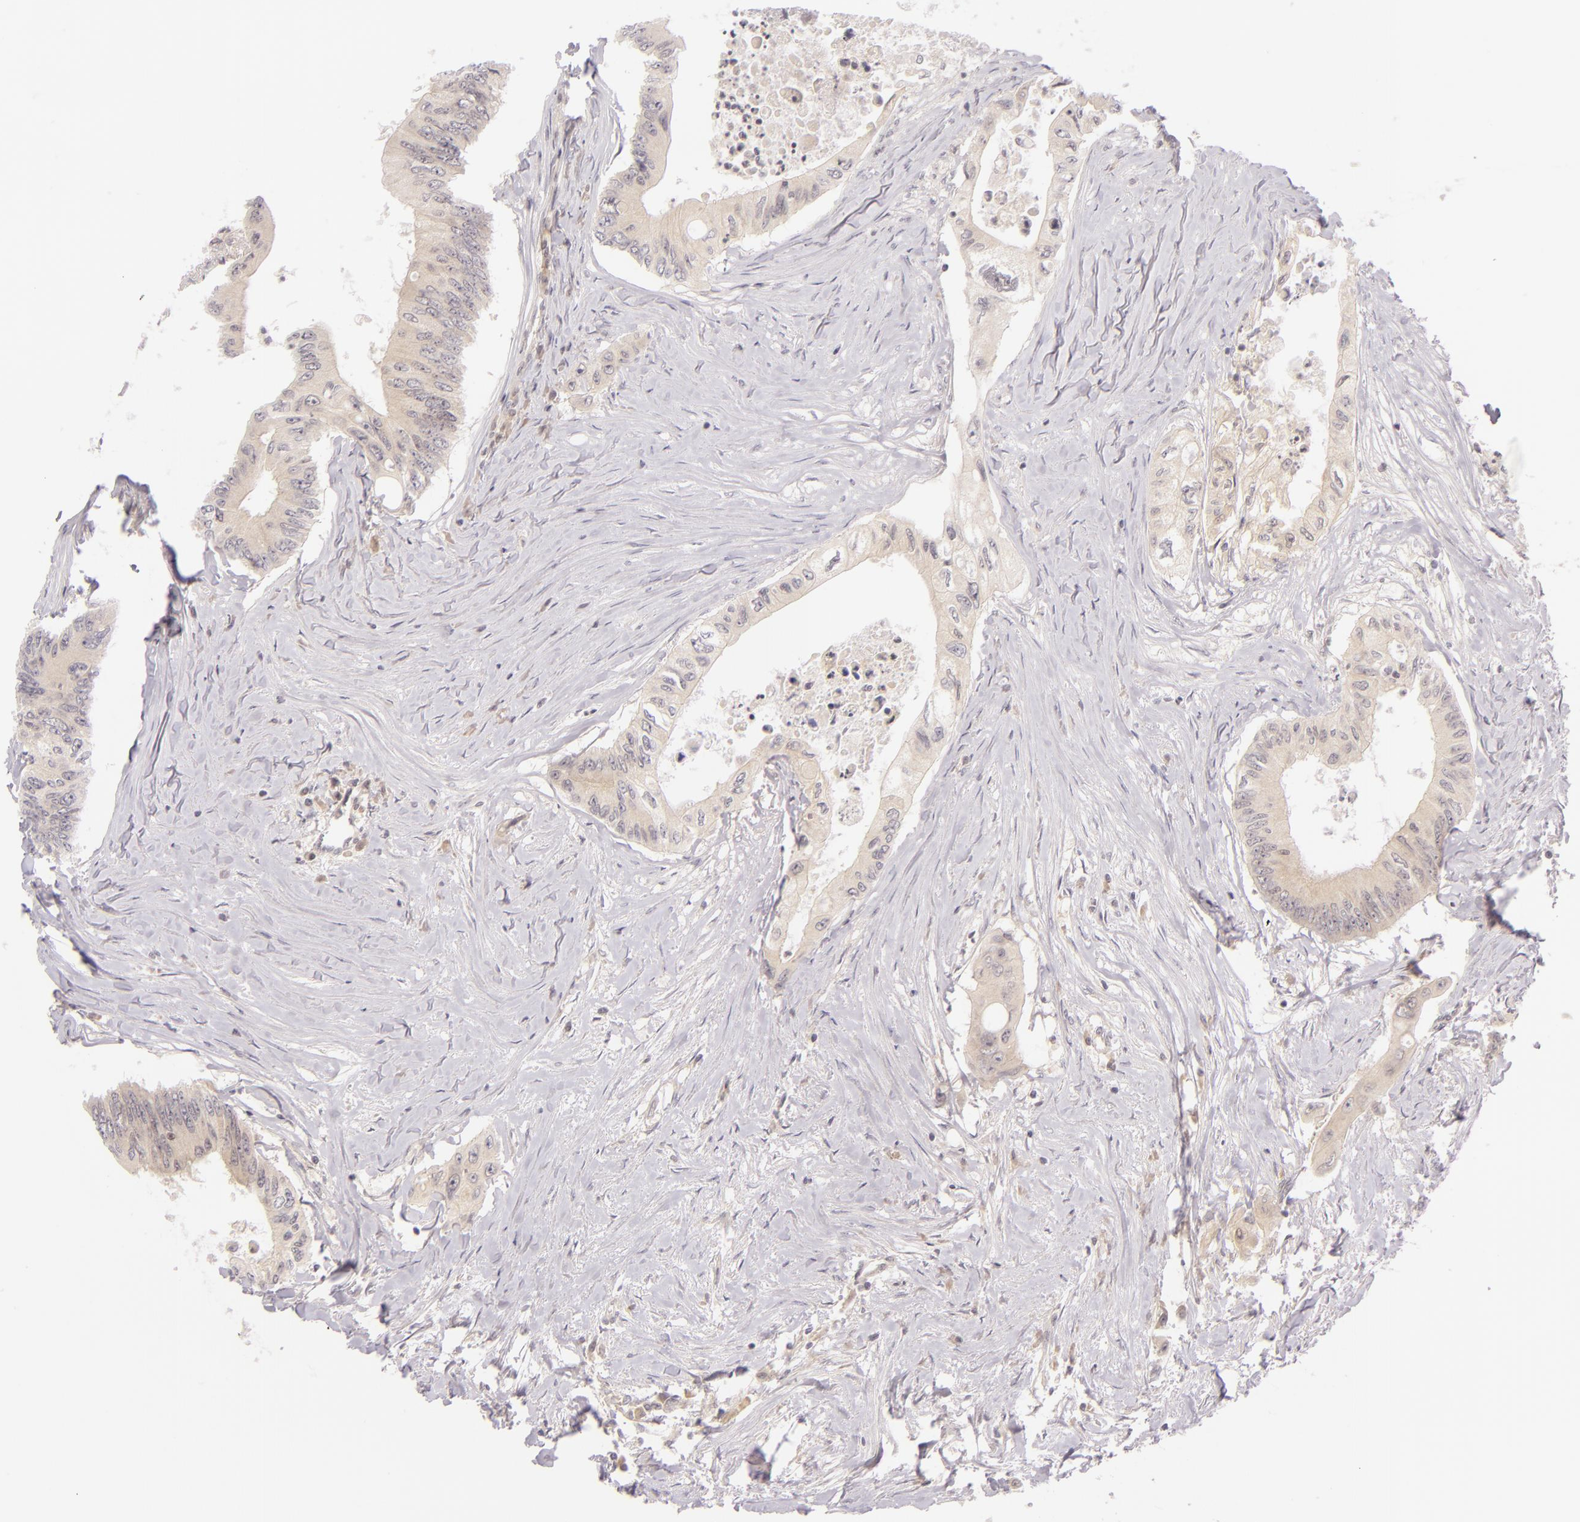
{"staining": {"intensity": "moderate", "quantity": "25%-75%", "location": "cytoplasmic/membranous"}, "tissue": "colorectal cancer", "cell_type": "Tumor cells", "image_type": "cancer", "snomed": [{"axis": "morphology", "description": "Adenocarcinoma, NOS"}, {"axis": "topography", "description": "Colon"}], "caption": "Human colorectal cancer stained with a protein marker demonstrates moderate staining in tumor cells.", "gene": "CASP8", "patient": {"sex": "male", "age": 65}}